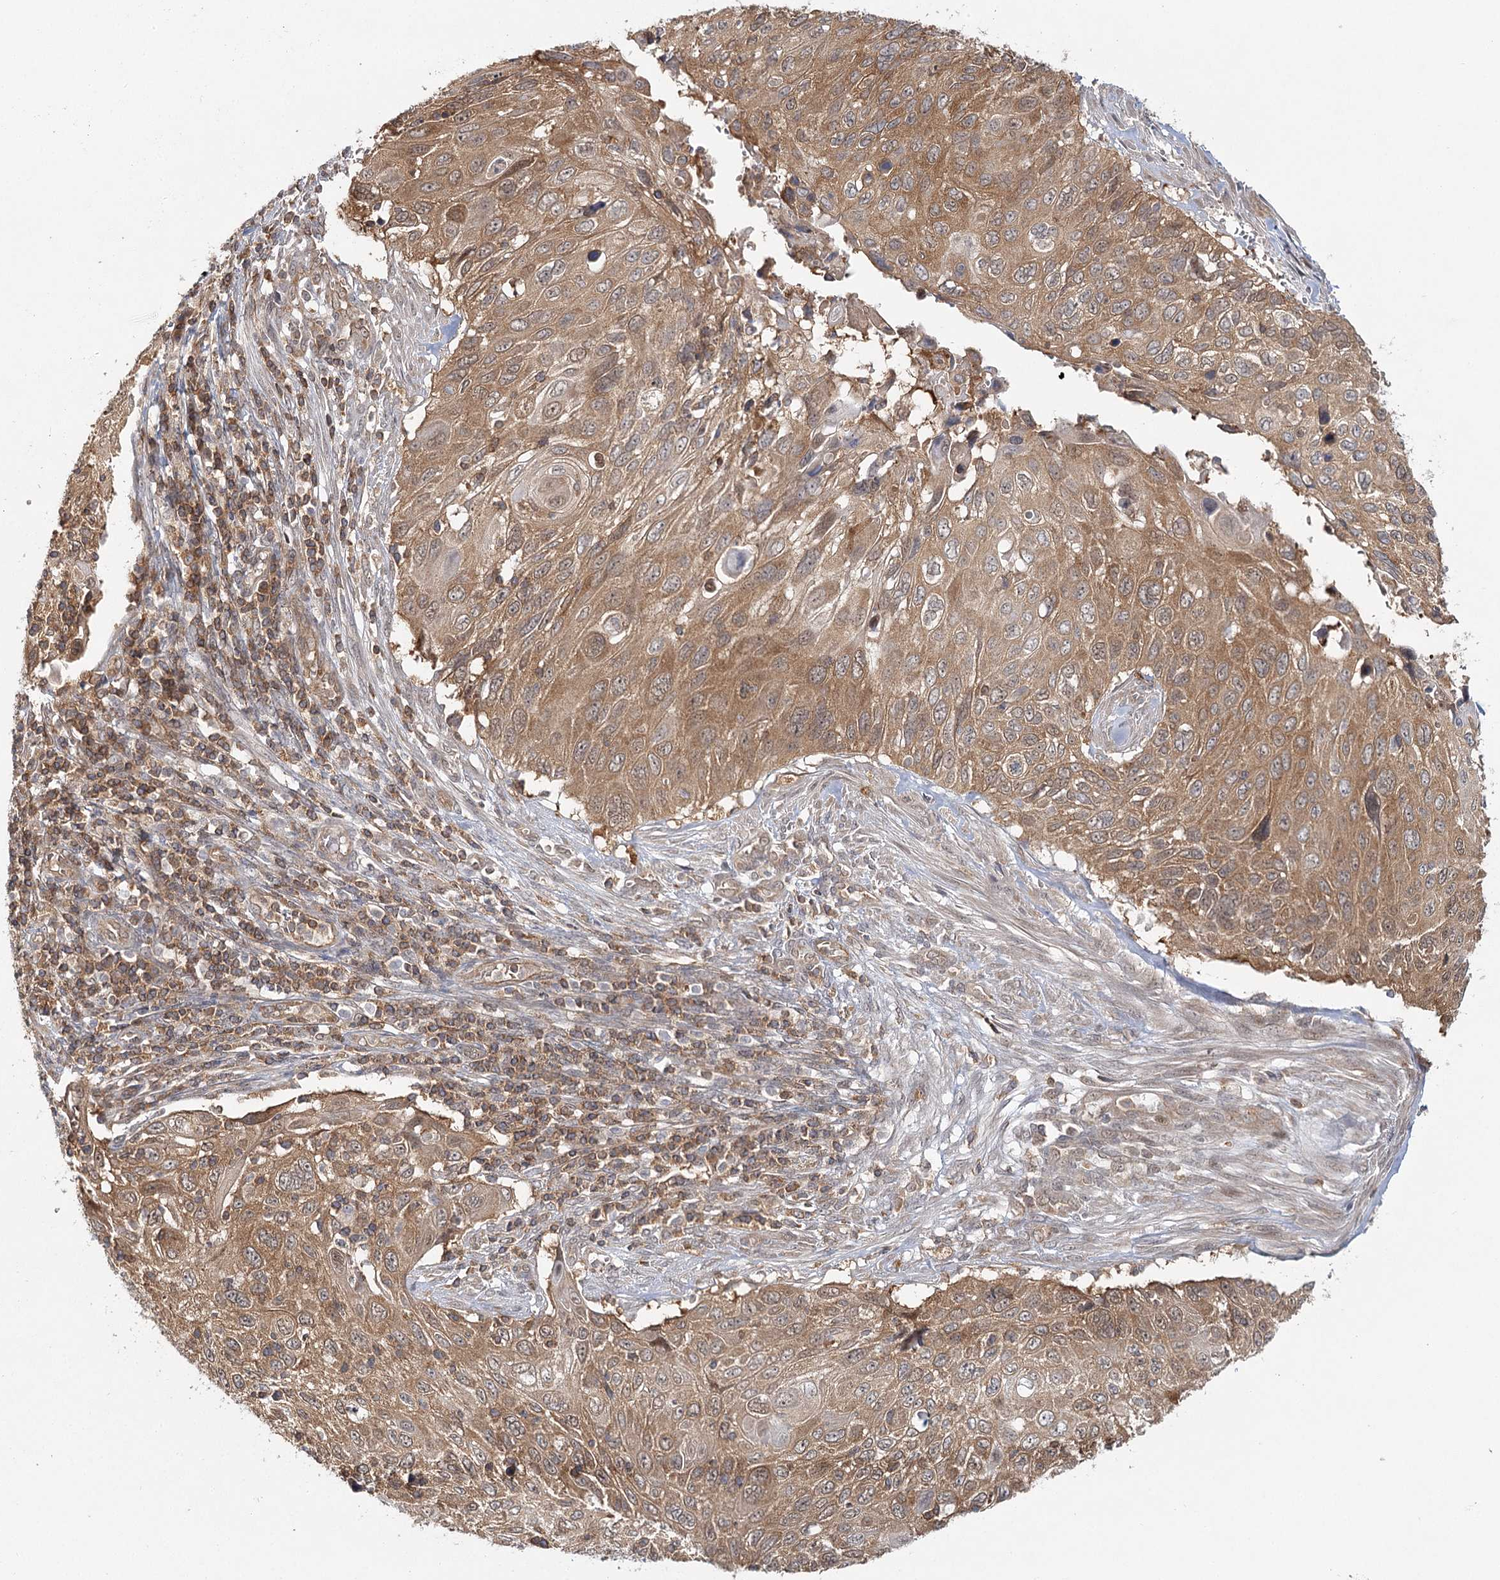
{"staining": {"intensity": "moderate", "quantity": ">75%", "location": "cytoplasmic/membranous"}, "tissue": "cervical cancer", "cell_type": "Tumor cells", "image_type": "cancer", "snomed": [{"axis": "morphology", "description": "Squamous cell carcinoma, NOS"}, {"axis": "topography", "description": "Cervix"}], "caption": "Approximately >75% of tumor cells in cervical cancer (squamous cell carcinoma) demonstrate moderate cytoplasmic/membranous protein expression as visualized by brown immunohistochemical staining.", "gene": "FAM120B", "patient": {"sex": "female", "age": 70}}